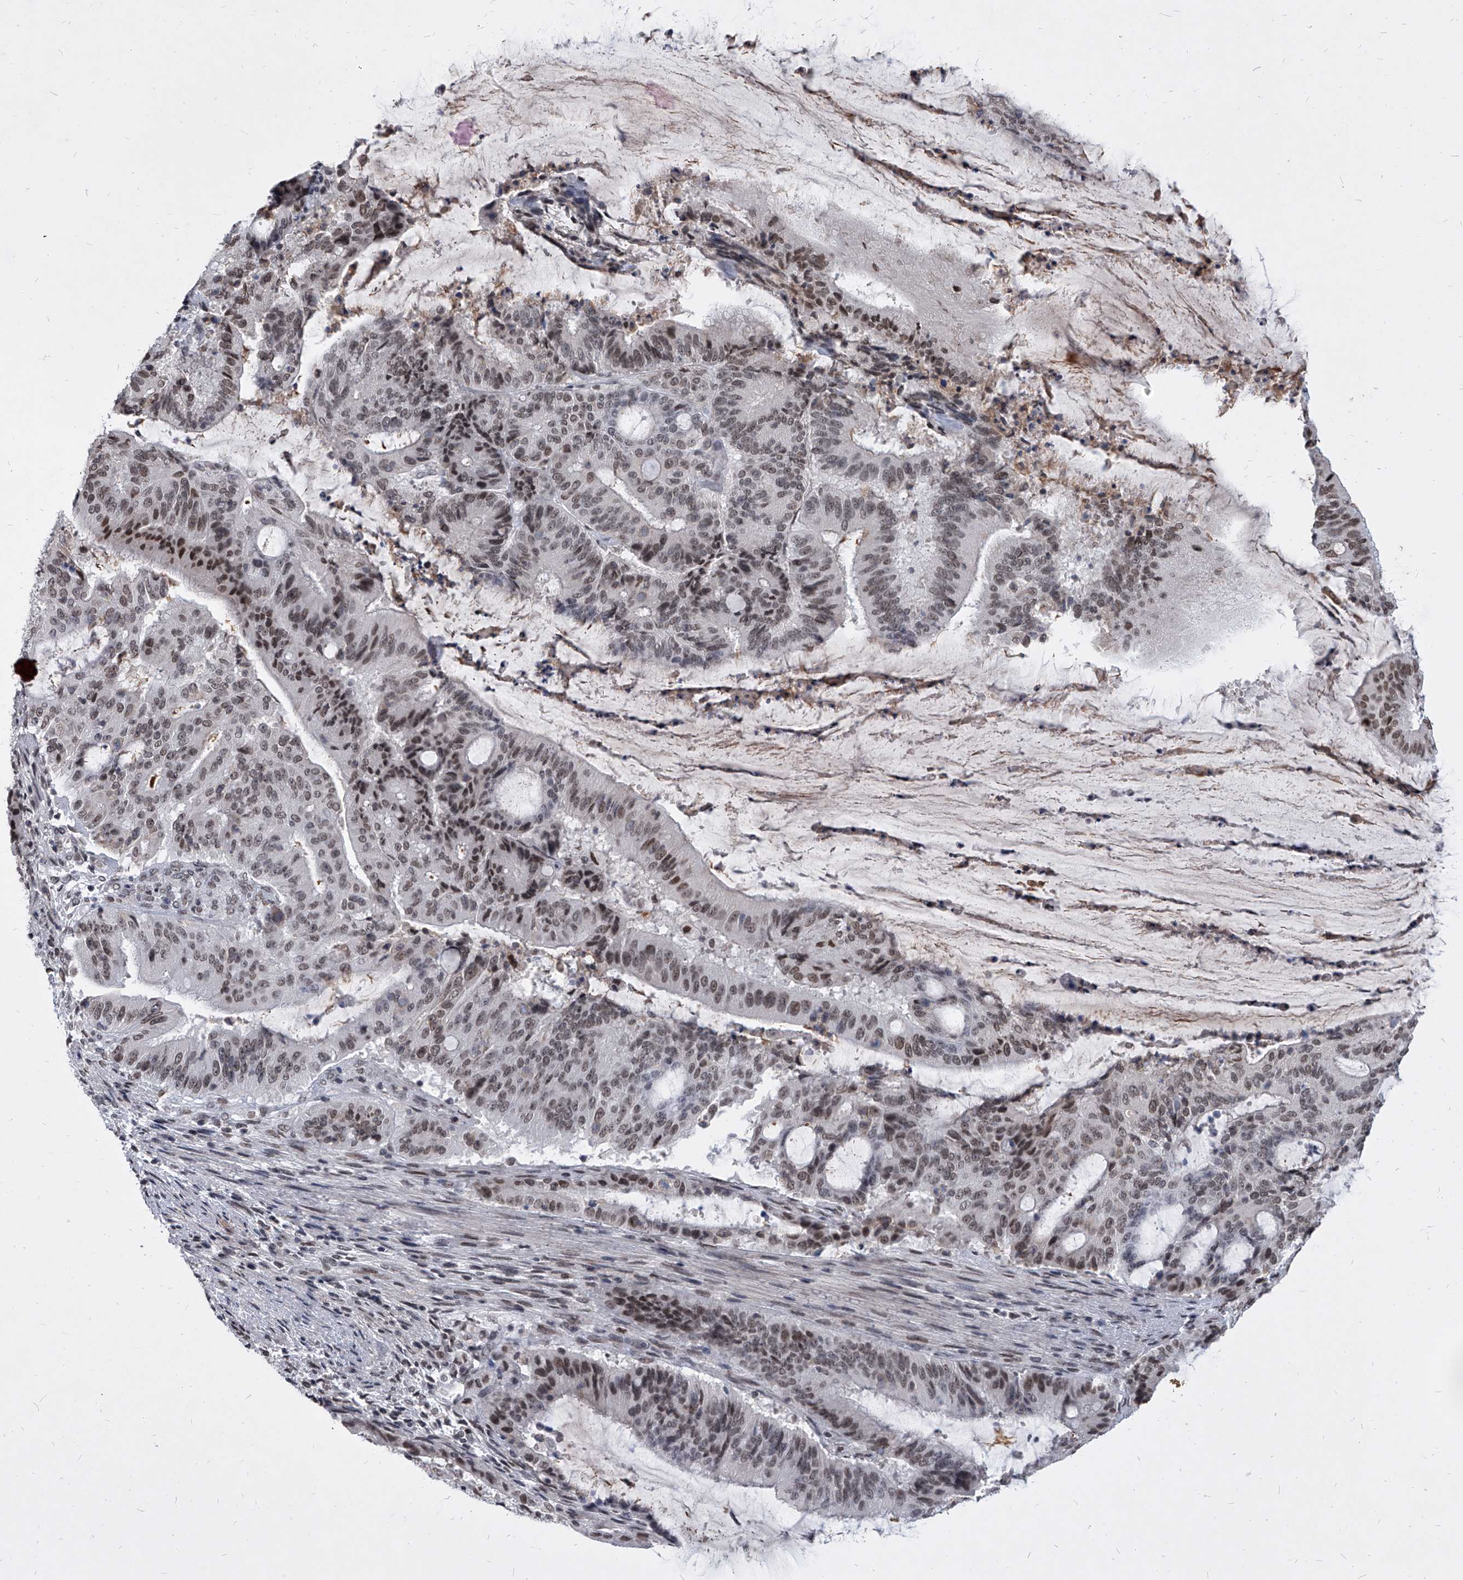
{"staining": {"intensity": "moderate", "quantity": ">75%", "location": "nuclear"}, "tissue": "liver cancer", "cell_type": "Tumor cells", "image_type": "cancer", "snomed": [{"axis": "morphology", "description": "Normal tissue, NOS"}, {"axis": "morphology", "description": "Cholangiocarcinoma"}, {"axis": "topography", "description": "Liver"}, {"axis": "topography", "description": "Peripheral nerve tissue"}], "caption": "Liver cancer stained with a protein marker reveals moderate staining in tumor cells.", "gene": "PPIL4", "patient": {"sex": "female", "age": 73}}